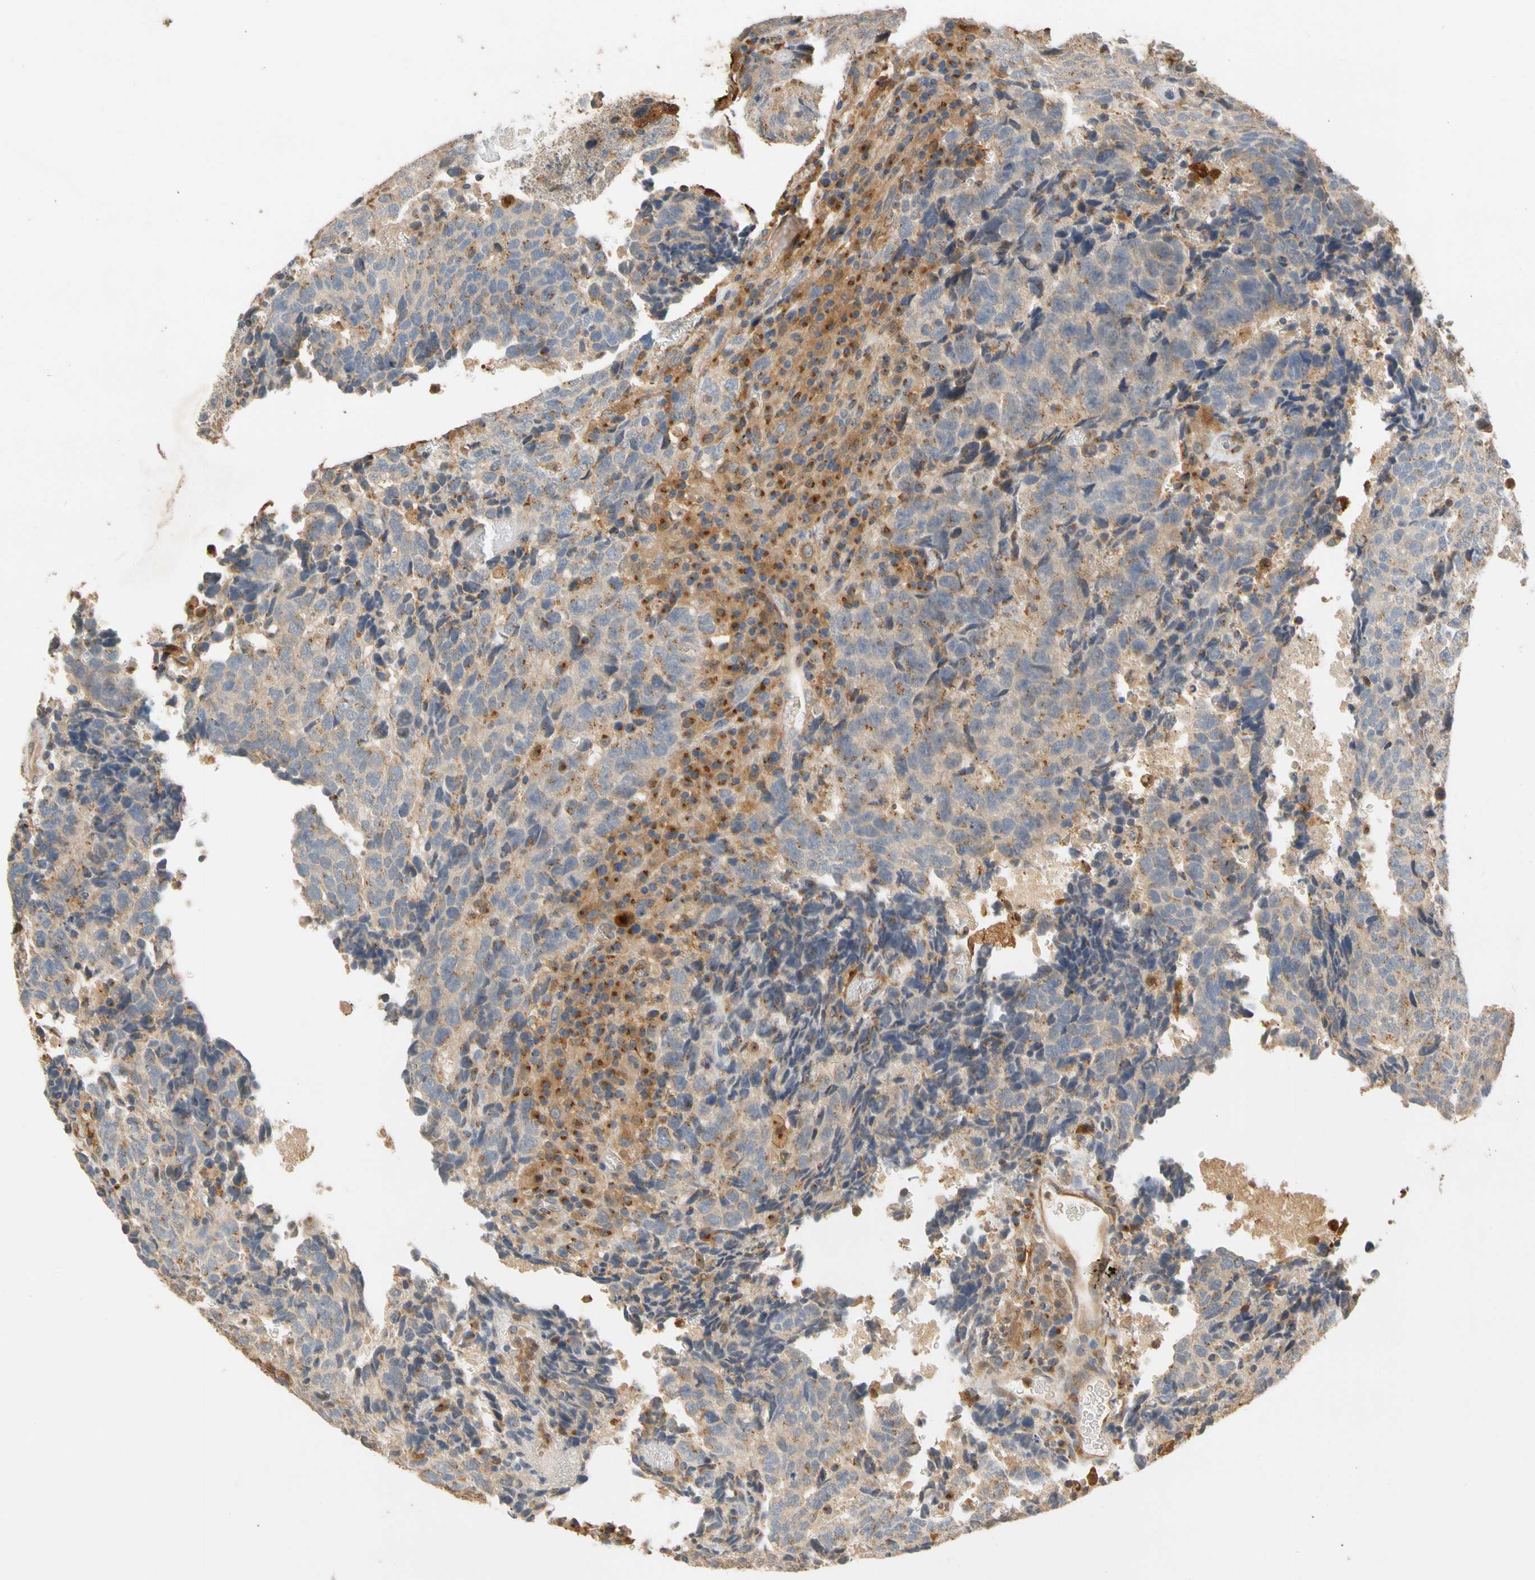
{"staining": {"intensity": "moderate", "quantity": "<25%", "location": "cytoplasmic/membranous"}, "tissue": "testis cancer", "cell_type": "Tumor cells", "image_type": "cancer", "snomed": [{"axis": "morphology", "description": "Necrosis, NOS"}, {"axis": "morphology", "description": "Carcinoma, Embryonal, NOS"}, {"axis": "topography", "description": "Testis"}], "caption": "Protein staining of testis cancer tissue reveals moderate cytoplasmic/membranous expression in approximately <25% of tumor cells.", "gene": "GPSM2", "patient": {"sex": "male", "age": 19}}